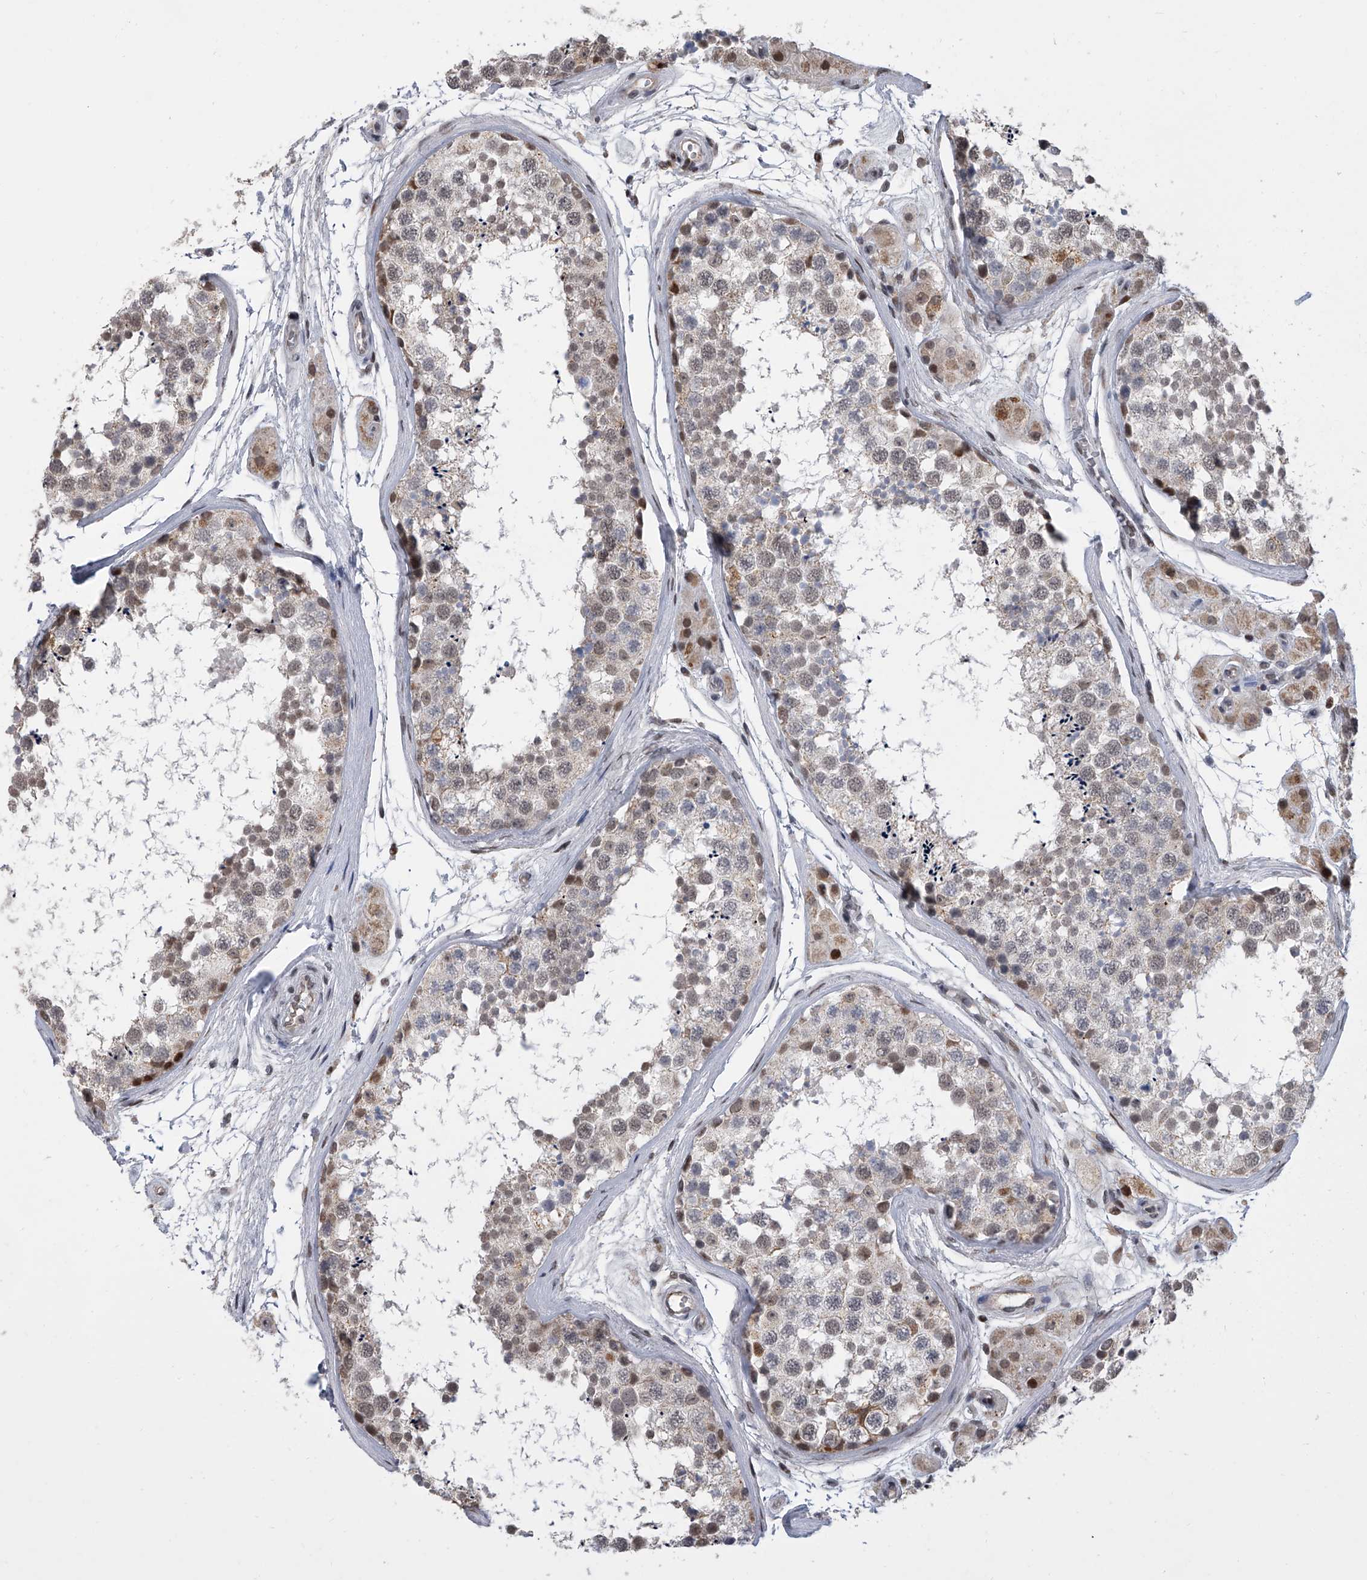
{"staining": {"intensity": "weak", "quantity": "25%-75%", "location": "cytoplasmic/membranous,nuclear"}, "tissue": "testis", "cell_type": "Cells in seminiferous ducts", "image_type": "normal", "snomed": [{"axis": "morphology", "description": "Normal tissue, NOS"}, {"axis": "topography", "description": "Testis"}], "caption": "IHC of benign testis exhibits low levels of weak cytoplasmic/membranous,nuclear positivity in about 25%-75% of cells in seminiferous ducts. (DAB (3,3'-diaminobenzidine) IHC with brightfield microscopy, high magnification).", "gene": "ZNF426", "patient": {"sex": "male", "age": 56}}